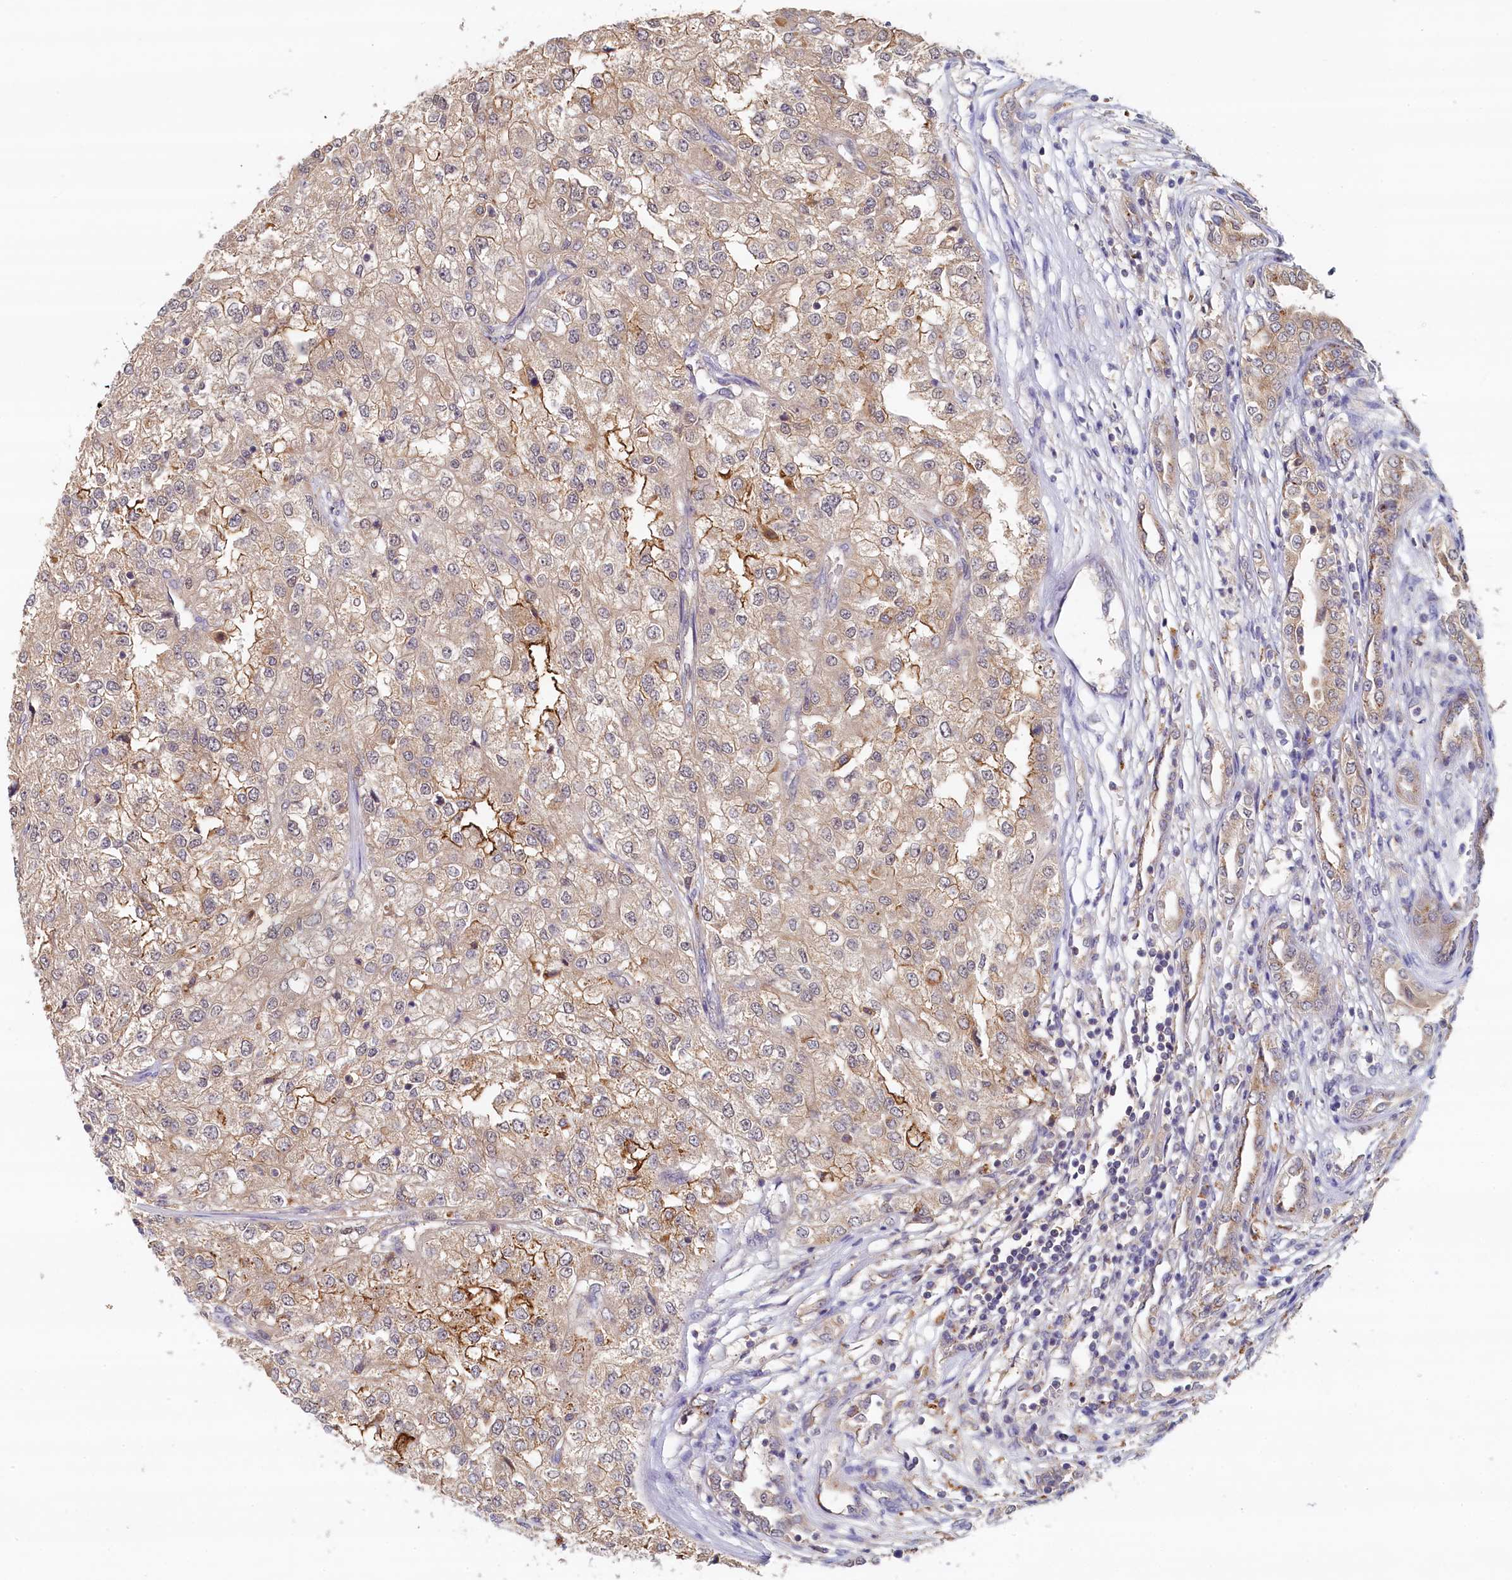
{"staining": {"intensity": "moderate", "quantity": "<25%", "location": "cytoplasmic/membranous"}, "tissue": "renal cancer", "cell_type": "Tumor cells", "image_type": "cancer", "snomed": [{"axis": "morphology", "description": "Adenocarcinoma, NOS"}, {"axis": "topography", "description": "Kidney"}], "caption": "Immunohistochemical staining of adenocarcinoma (renal) exhibits low levels of moderate cytoplasmic/membranous expression in about <25% of tumor cells. The protein of interest is stained brown, and the nuclei are stained in blue (DAB (3,3'-diaminobenzidine) IHC with brightfield microscopy, high magnification).", "gene": "NUBP2", "patient": {"sex": "female", "age": 54}}